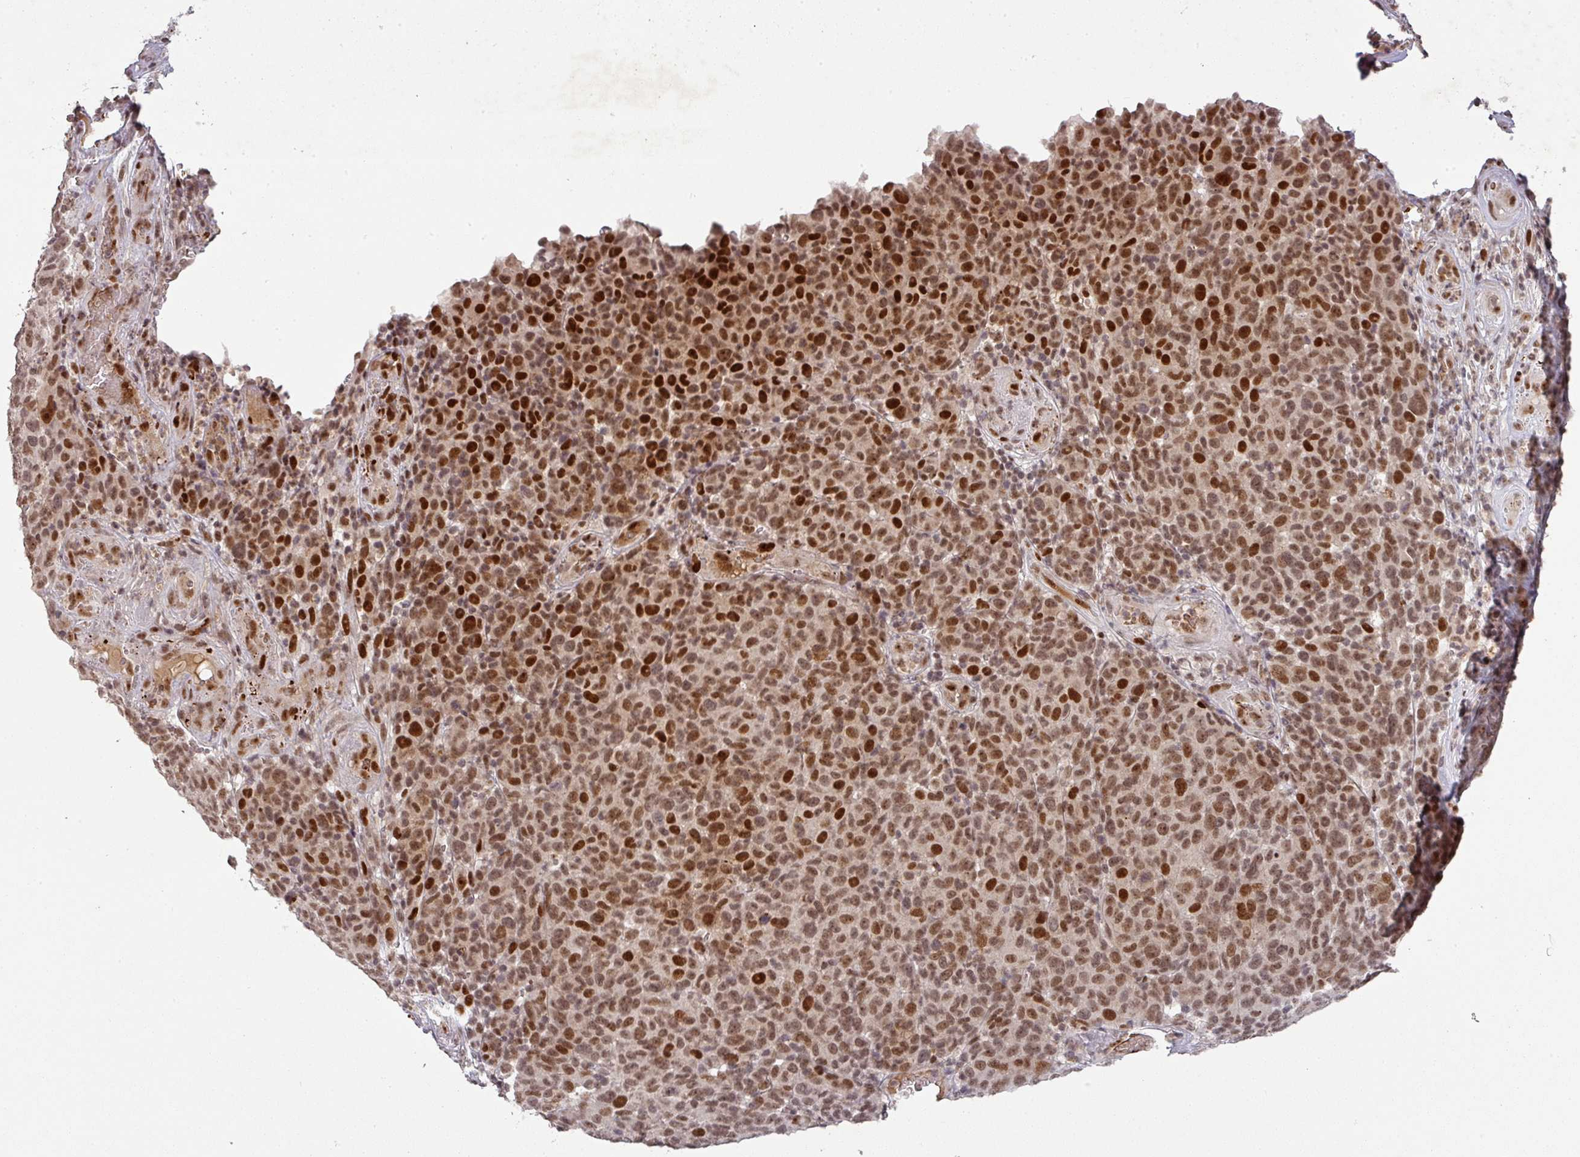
{"staining": {"intensity": "moderate", "quantity": ">75%", "location": "nuclear"}, "tissue": "melanoma", "cell_type": "Tumor cells", "image_type": "cancer", "snomed": [{"axis": "morphology", "description": "Malignant melanoma, NOS"}, {"axis": "topography", "description": "Skin"}], "caption": "The micrograph displays a brown stain indicating the presence of a protein in the nuclear of tumor cells in malignant melanoma.", "gene": "NEIL1", "patient": {"sex": "male", "age": 49}}